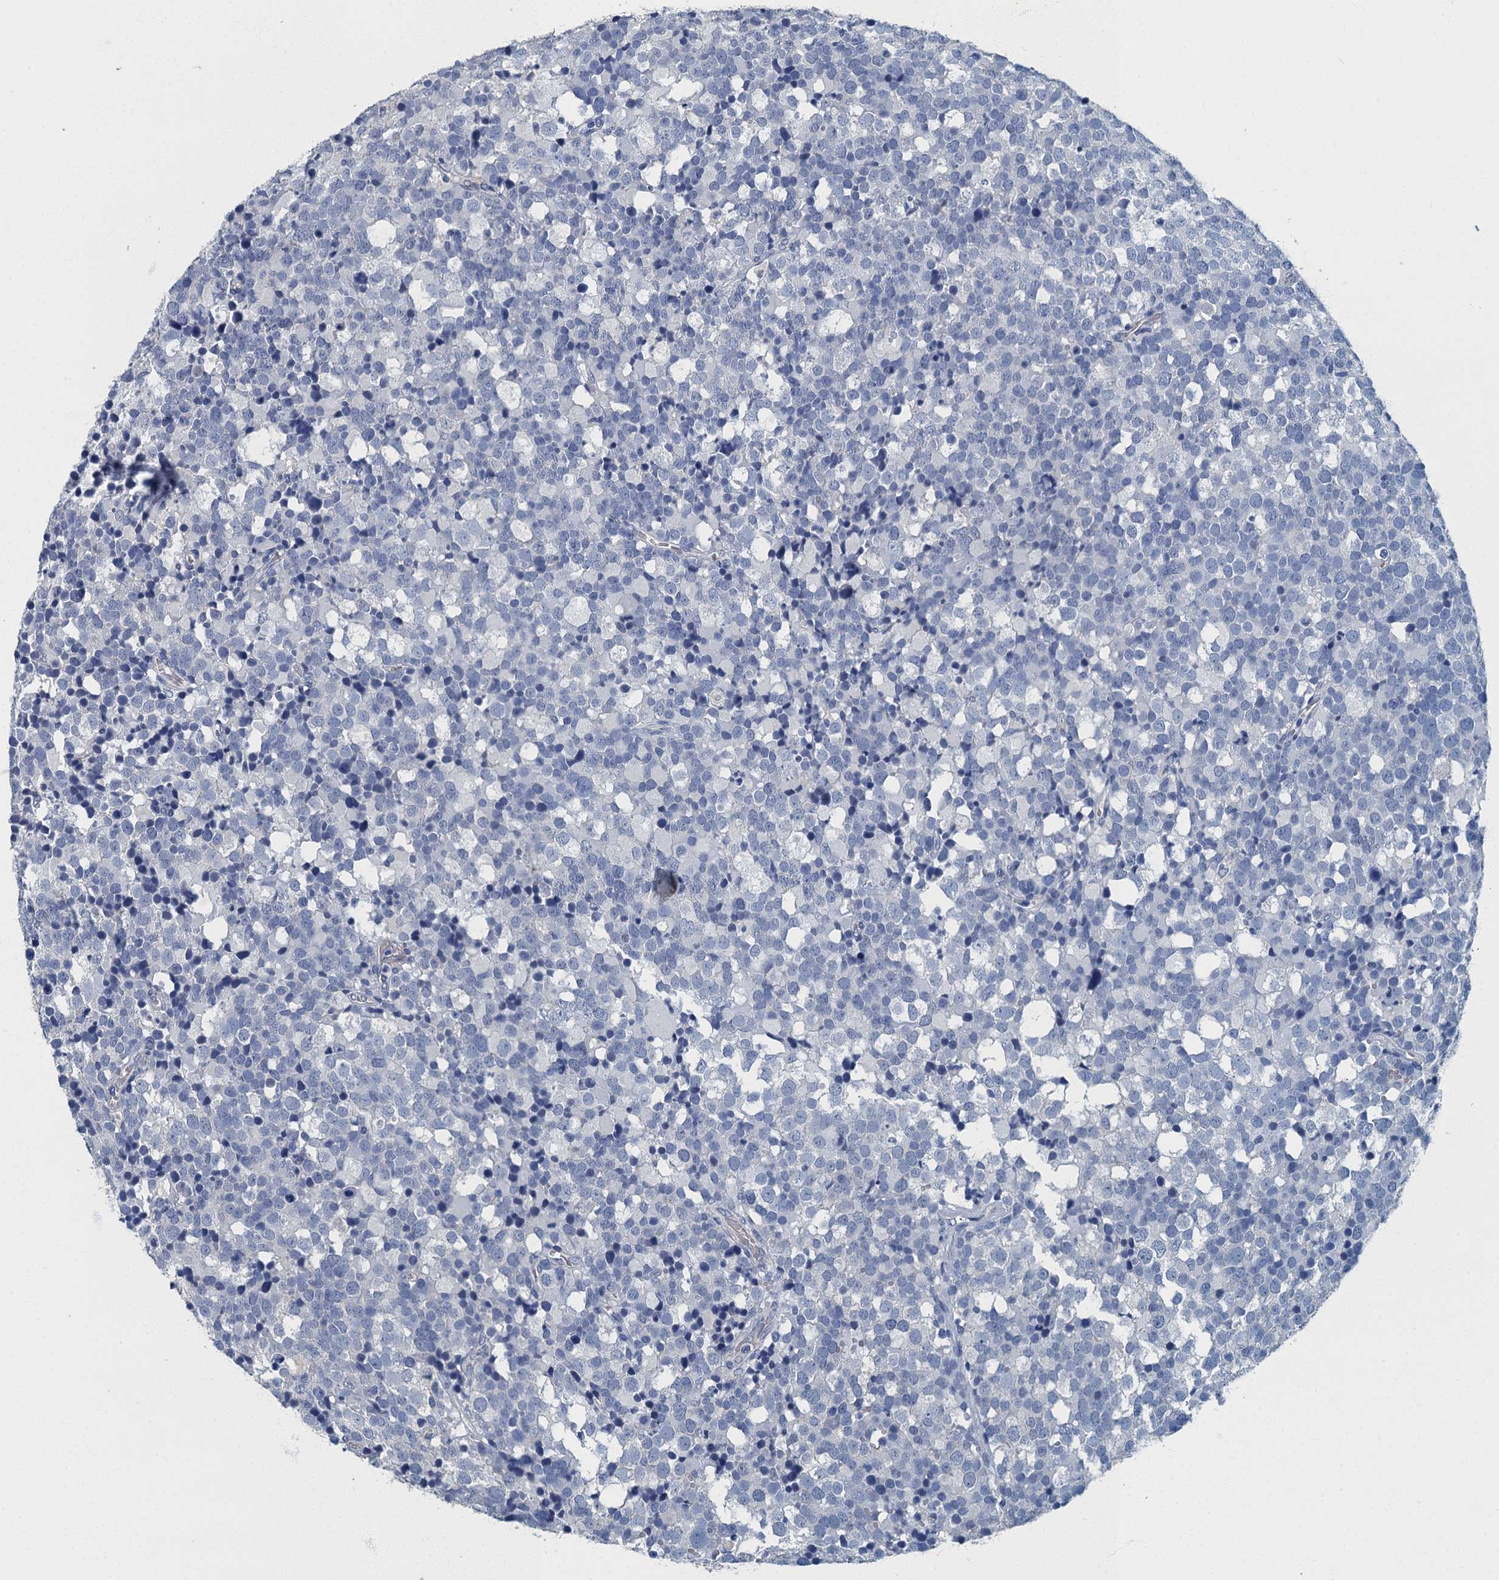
{"staining": {"intensity": "negative", "quantity": "none", "location": "none"}, "tissue": "testis cancer", "cell_type": "Tumor cells", "image_type": "cancer", "snomed": [{"axis": "morphology", "description": "Seminoma, NOS"}, {"axis": "topography", "description": "Testis"}], "caption": "Tumor cells are negative for protein expression in human testis cancer.", "gene": "GADL1", "patient": {"sex": "male", "age": 71}}